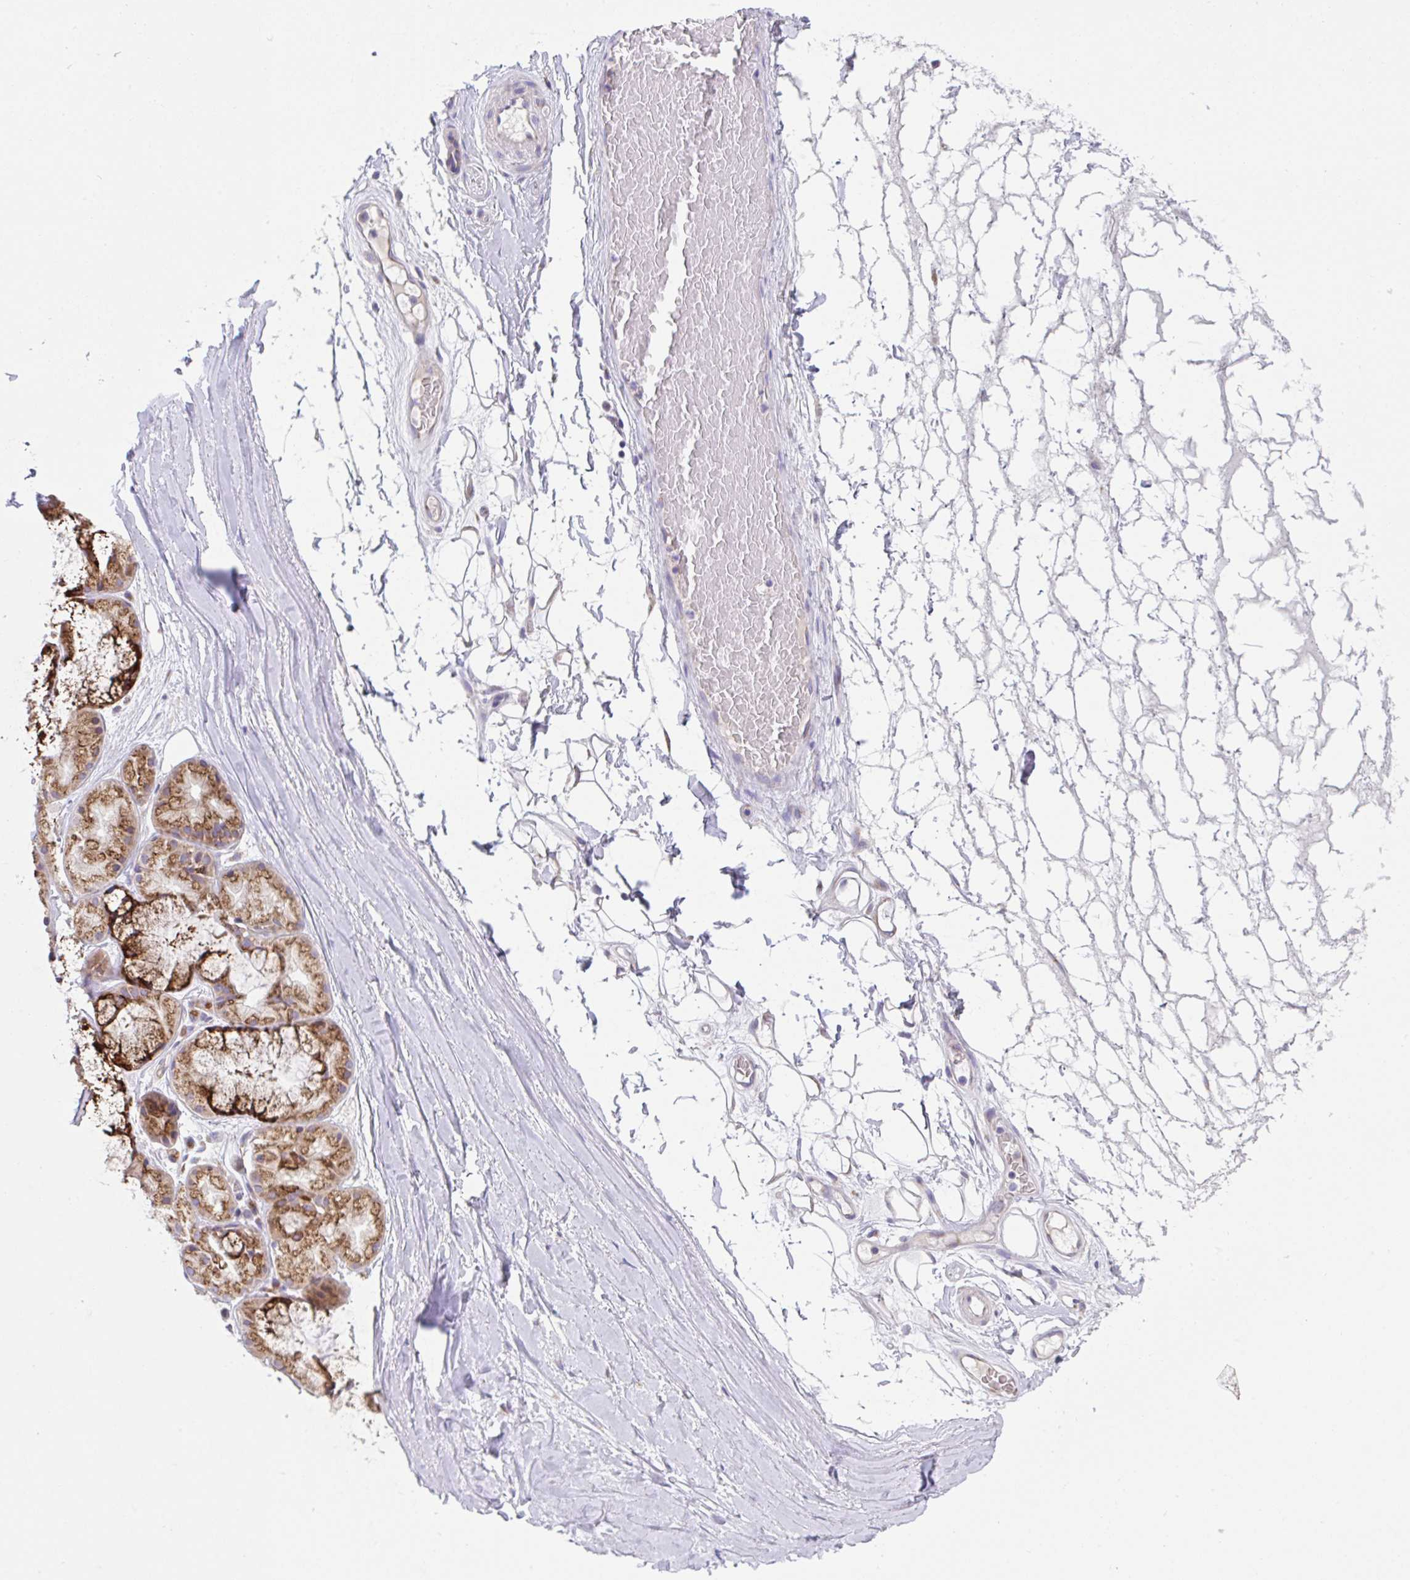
{"staining": {"intensity": "negative", "quantity": "none", "location": "none"}, "tissue": "adipose tissue", "cell_type": "Adipocytes", "image_type": "normal", "snomed": [{"axis": "morphology", "description": "Normal tissue, NOS"}, {"axis": "topography", "description": "Lymph node"}, {"axis": "topography", "description": "Cartilage tissue"}, {"axis": "topography", "description": "Nasopharynx"}], "caption": "IHC histopathology image of normal adipose tissue: adipose tissue stained with DAB (3,3'-diaminobenzidine) shows no significant protein positivity in adipocytes. (Stains: DAB immunohistochemistry with hematoxylin counter stain, Microscopy: brightfield microscopy at high magnification).", "gene": "MIA3", "patient": {"sex": "male", "age": 63}}